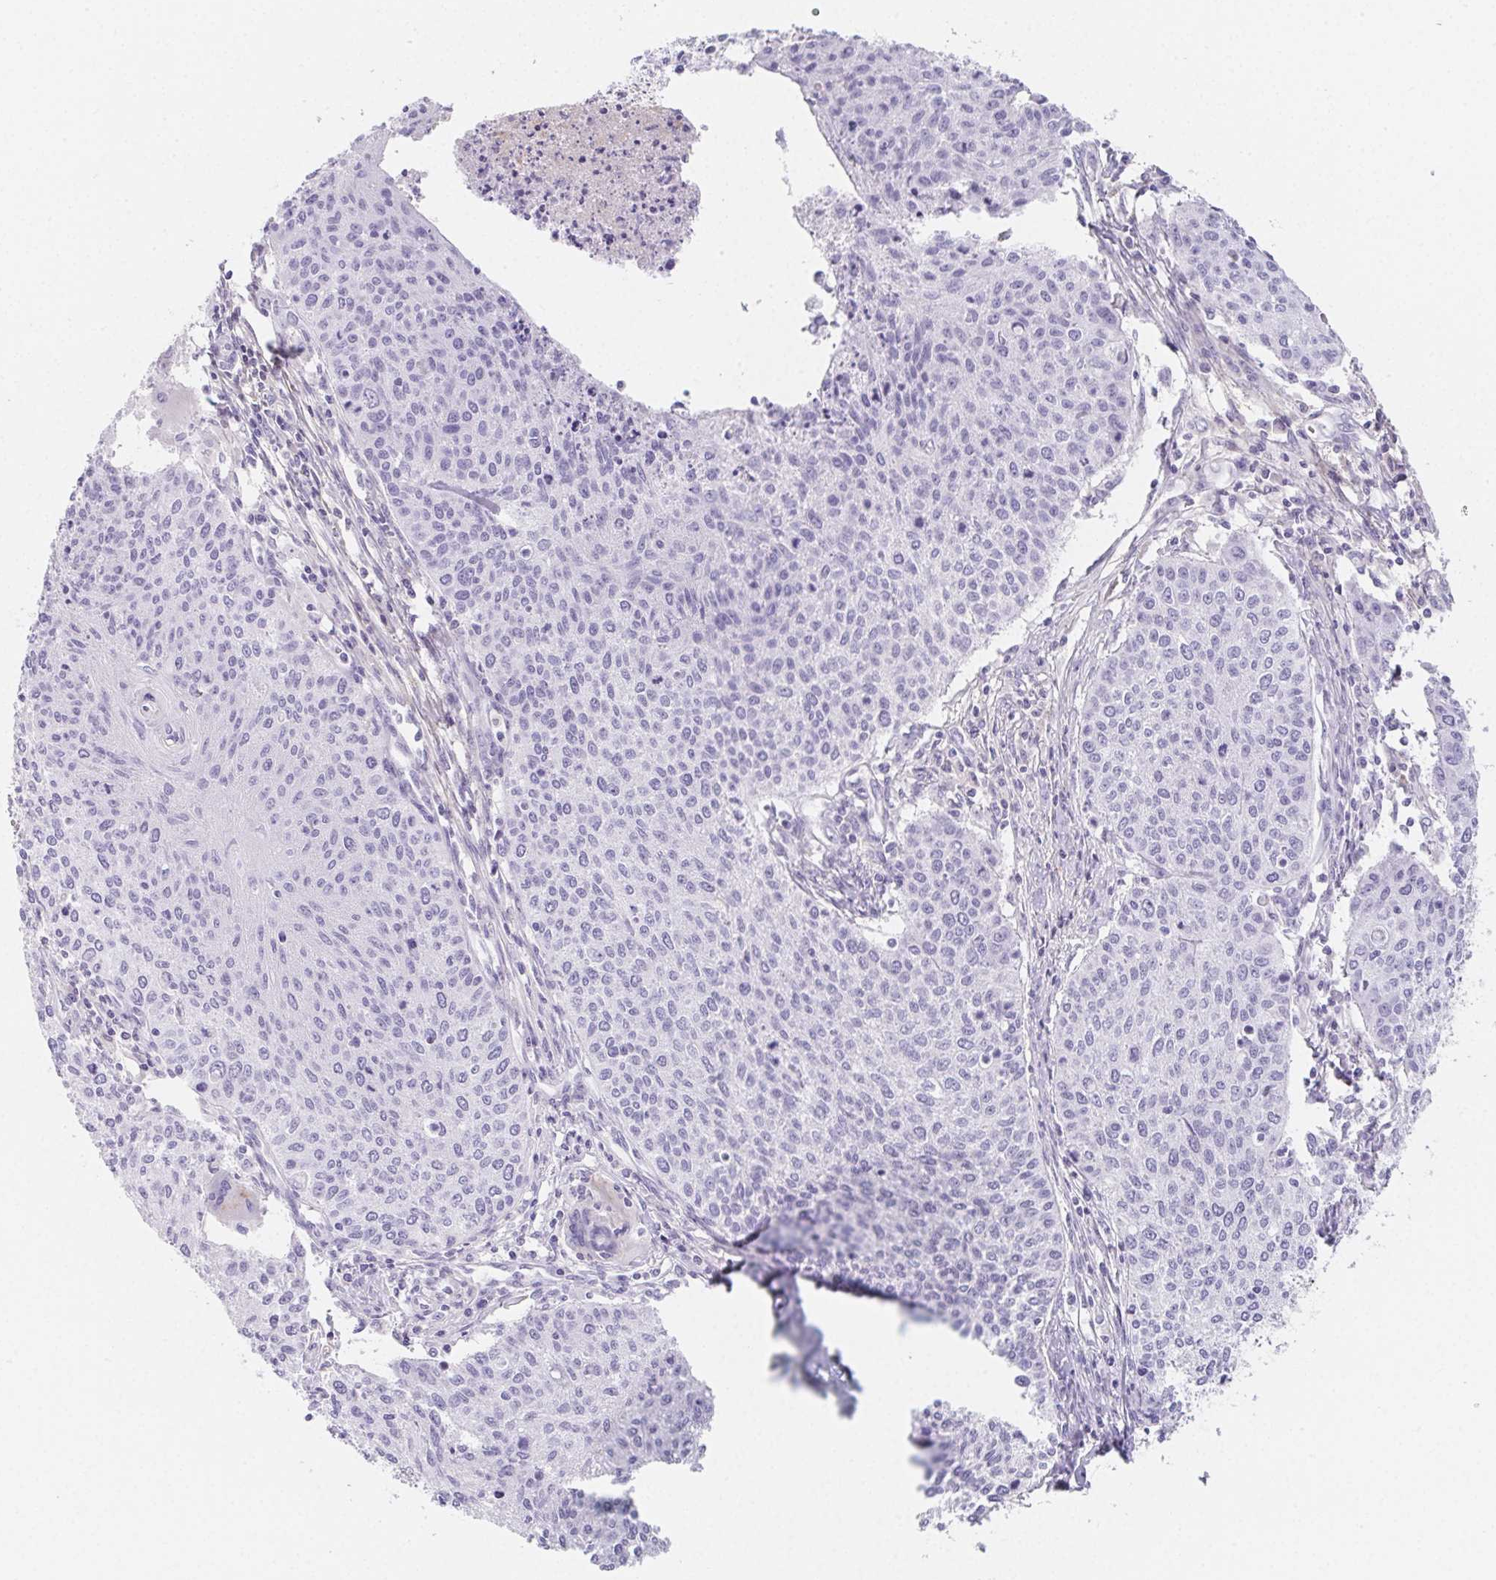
{"staining": {"intensity": "negative", "quantity": "none", "location": "none"}, "tissue": "cervical cancer", "cell_type": "Tumor cells", "image_type": "cancer", "snomed": [{"axis": "morphology", "description": "Squamous cell carcinoma, NOS"}, {"axis": "topography", "description": "Cervix"}], "caption": "Protein analysis of squamous cell carcinoma (cervical) displays no significant positivity in tumor cells.", "gene": "ITIH2", "patient": {"sex": "female", "age": 38}}